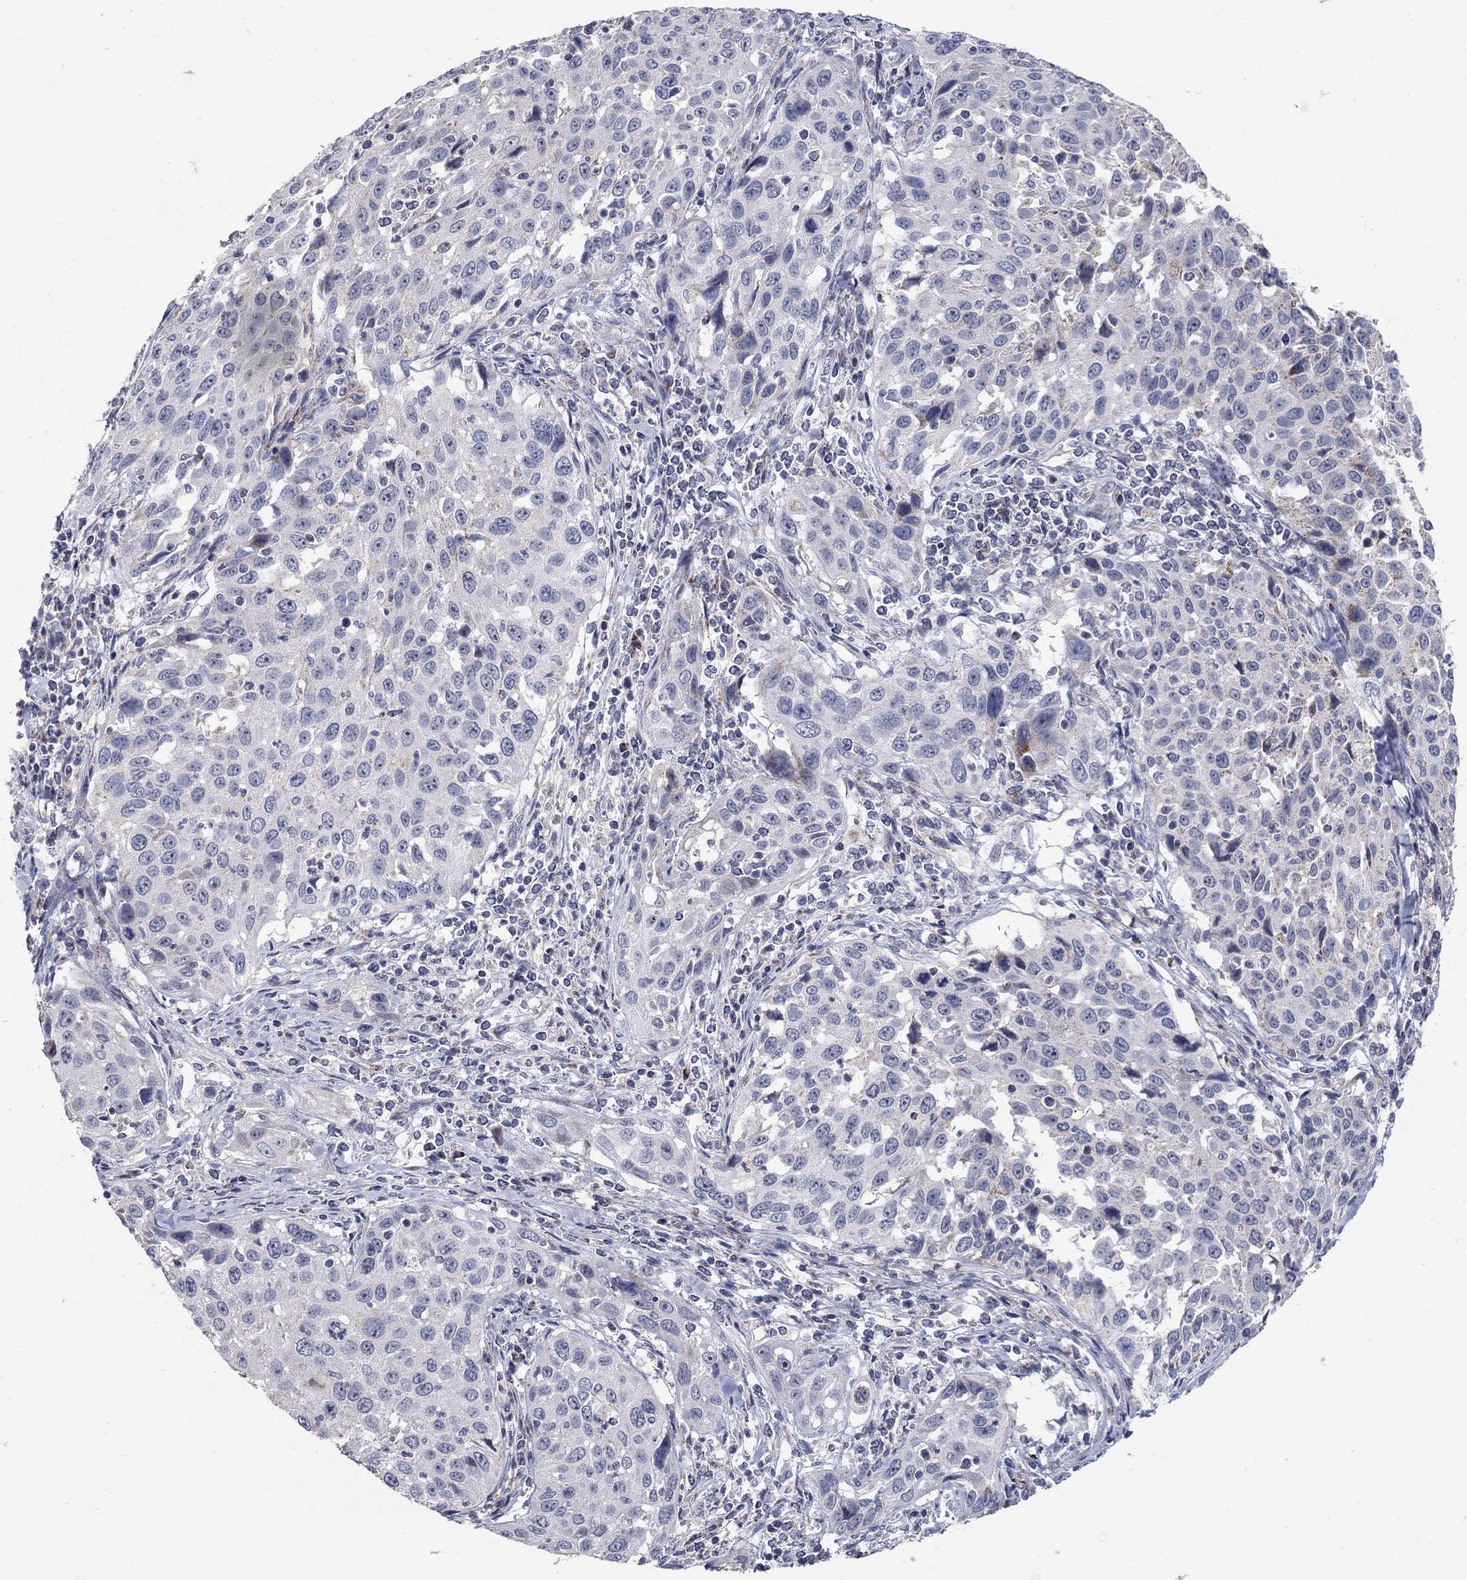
{"staining": {"intensity": "strong", "quantity": "<25%", "location": "cytoplasmic/membranous"}, "tissue": "cervical cancer", "cell_type": "Tumor cells", "image_type": "cancer", "snomed": [{"axis": "morphology", "description": "Squamous cell carcinoma, NOS"}, {"axis": "topography", "description": "Cervix"}], "caption": "Squamous cell carcinoma (cervical) tissue displays strong cytoplasmic/membranous staining in about <25% of tumor cells", "gene": "HMX2", "patient": {"sex": "female", "age": 26}}